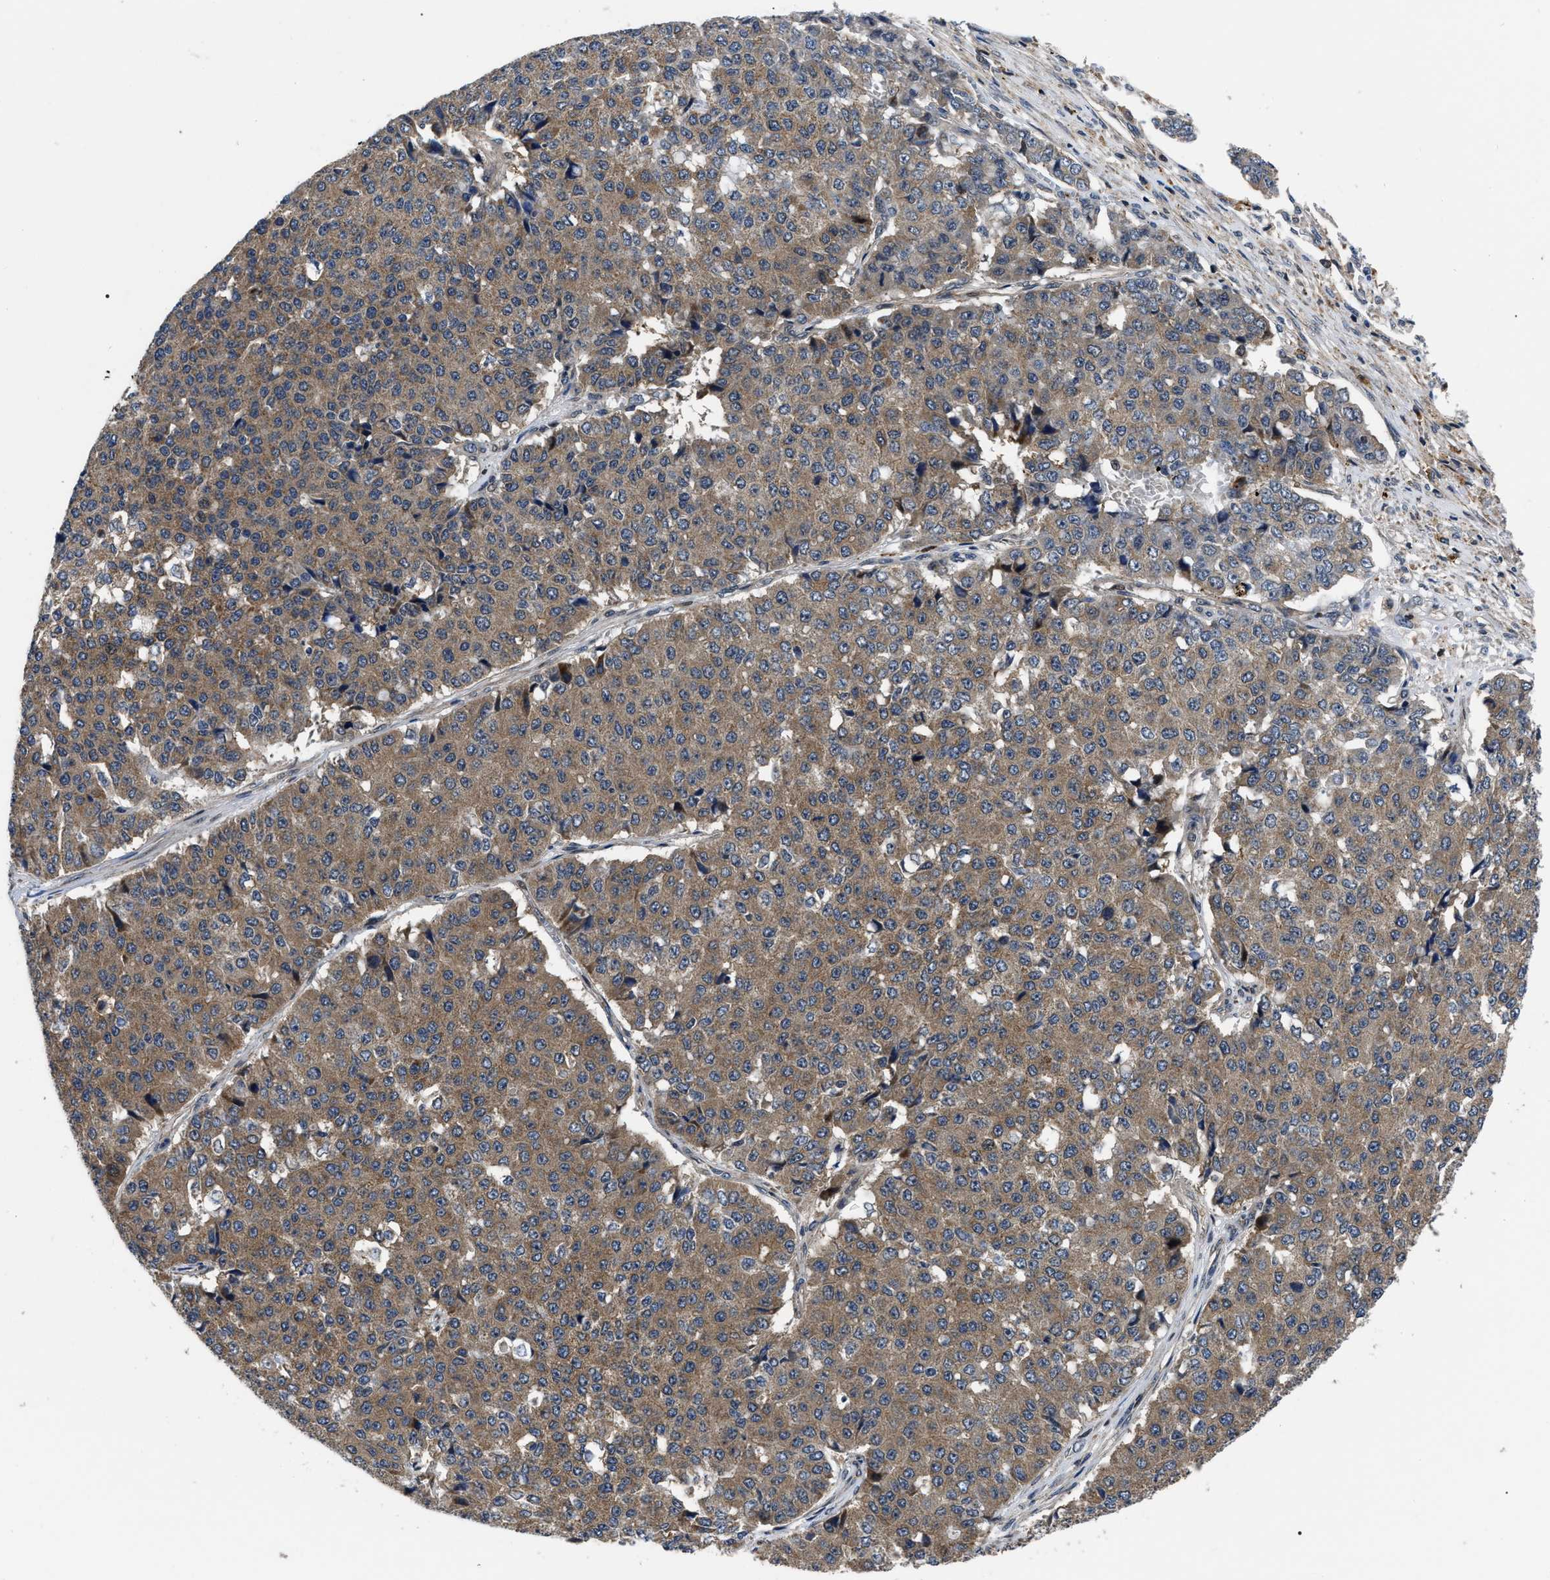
{"staining": {"intensity": "moderate", "quantity": ">75%", "location": "cytoplasmic/membranous"}, "tissue": "pancreatic cancer", "cell_type": "Tumor cells", "image_type": "cancer", "snomed": [{"axis": "morphology", "description": "Adenocarcinoma, NOS"}, {"axis": "topography", "description": "Pancreas"}], "caption": "The histopathology image reveals a brown stain indicating the presence of a protein in the cytoplasmic/membranous of tumor cells in pancreatic cancer (adenocarcinoma).", "gene": "PPWD1", "patient": {"sex": "male", "age": 50}}